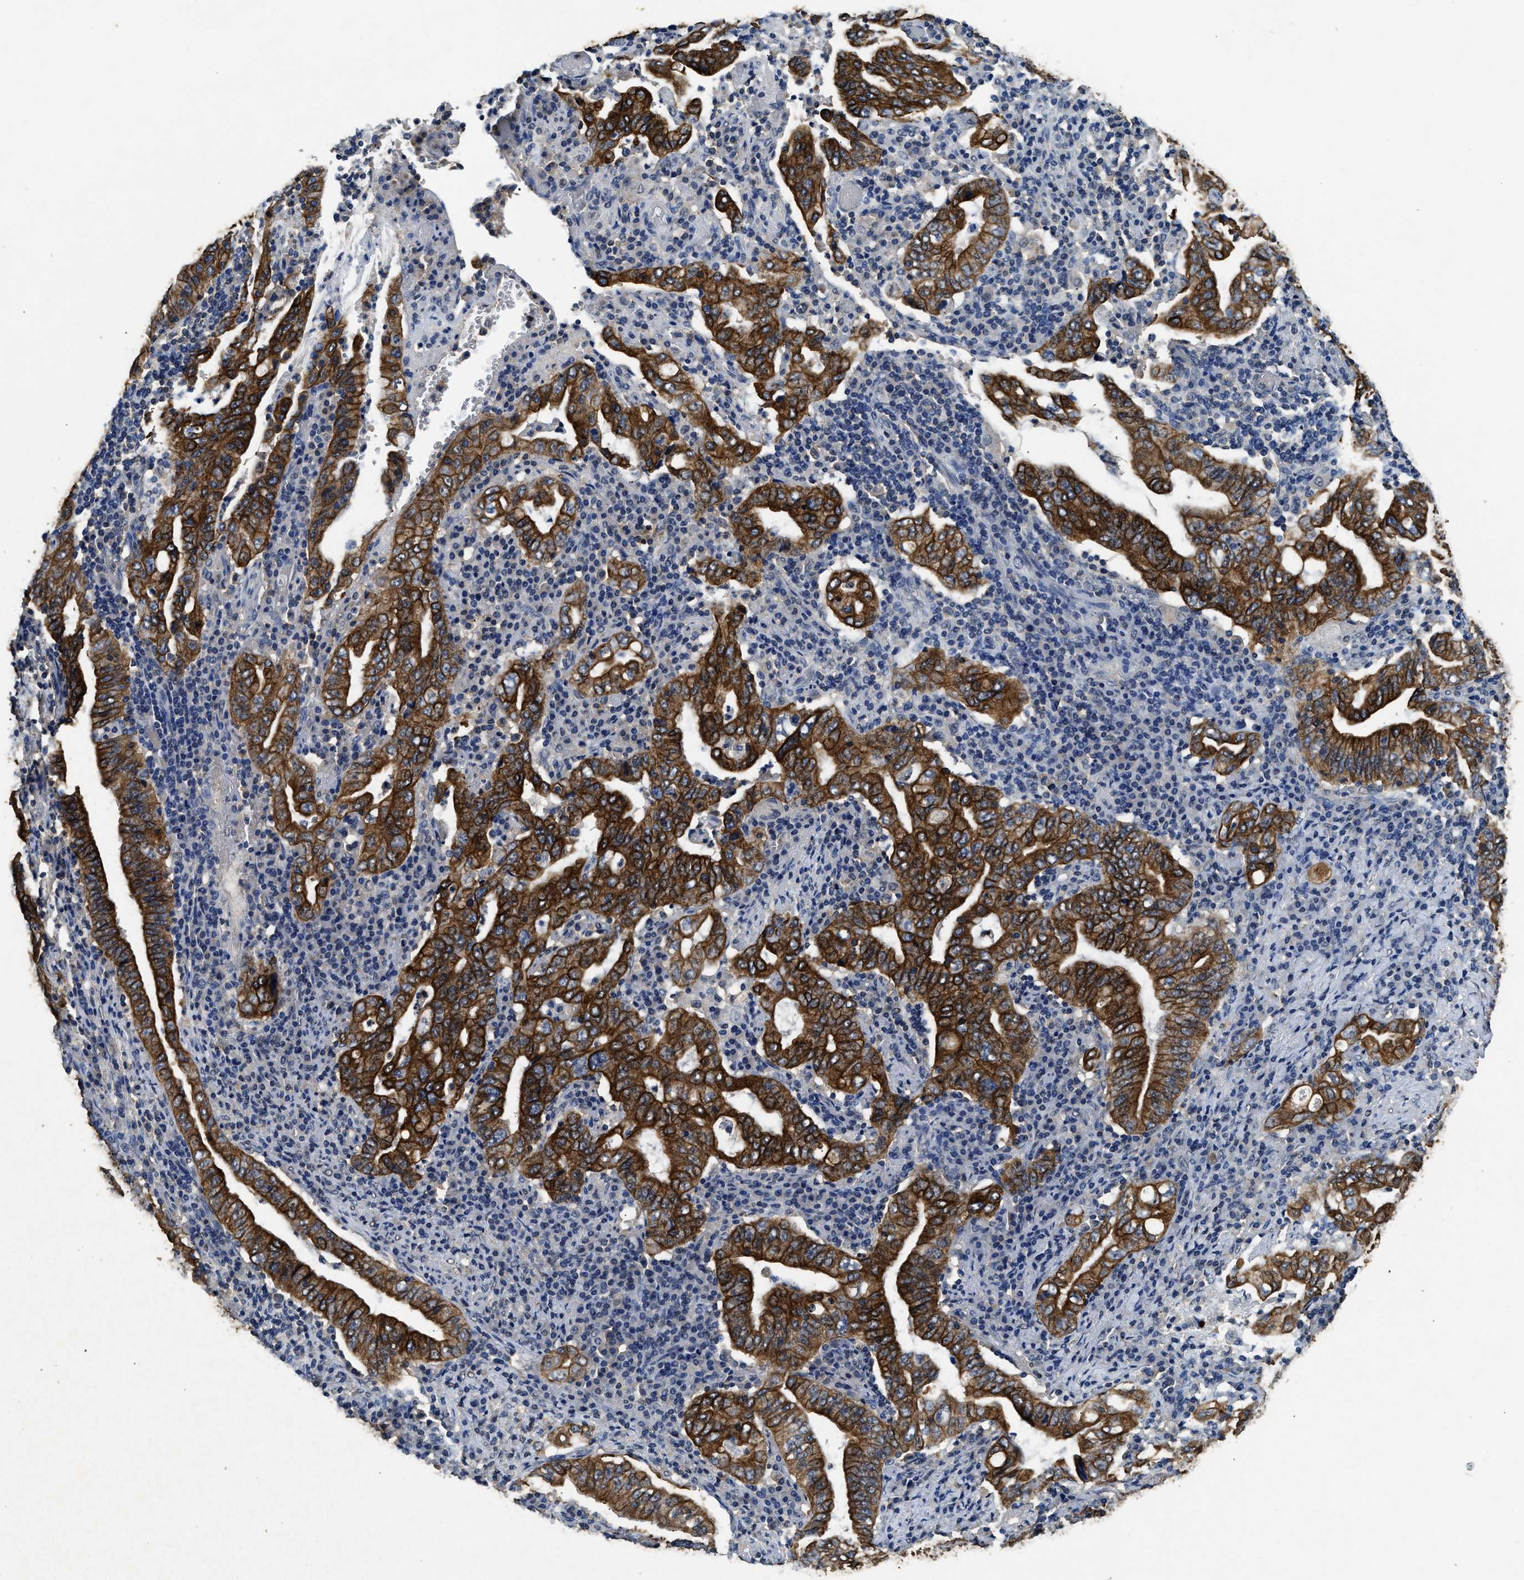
{"staining": {"intensity": "strong", "quantity": ">75%", "location": "cytoplasmic/membranous"}, "tissue": "stomach cancer", "cell_type": "Tumor cells", "image_type": "cancer", "snomed": [{"axis": "morphology", "description": "Normal tissue, NOS"}, {"axis": "morphology", "description": "Adenocarcinoma, NOS"}, {"axis": "topography", "description": "Esophagus"}, {"axis": "topography", "description": "Stomach, upper"}, {"axis": "topography", "description": "Peripheral nerve tissue"}], "caption": "Stomach cancer stained with a brown dye shows strong cytoplasmic/membranous positive staining in approximately >75% of tumor cells.", "gene": "CTNNA1", "patient": {"sex": "male", "age": 62}}